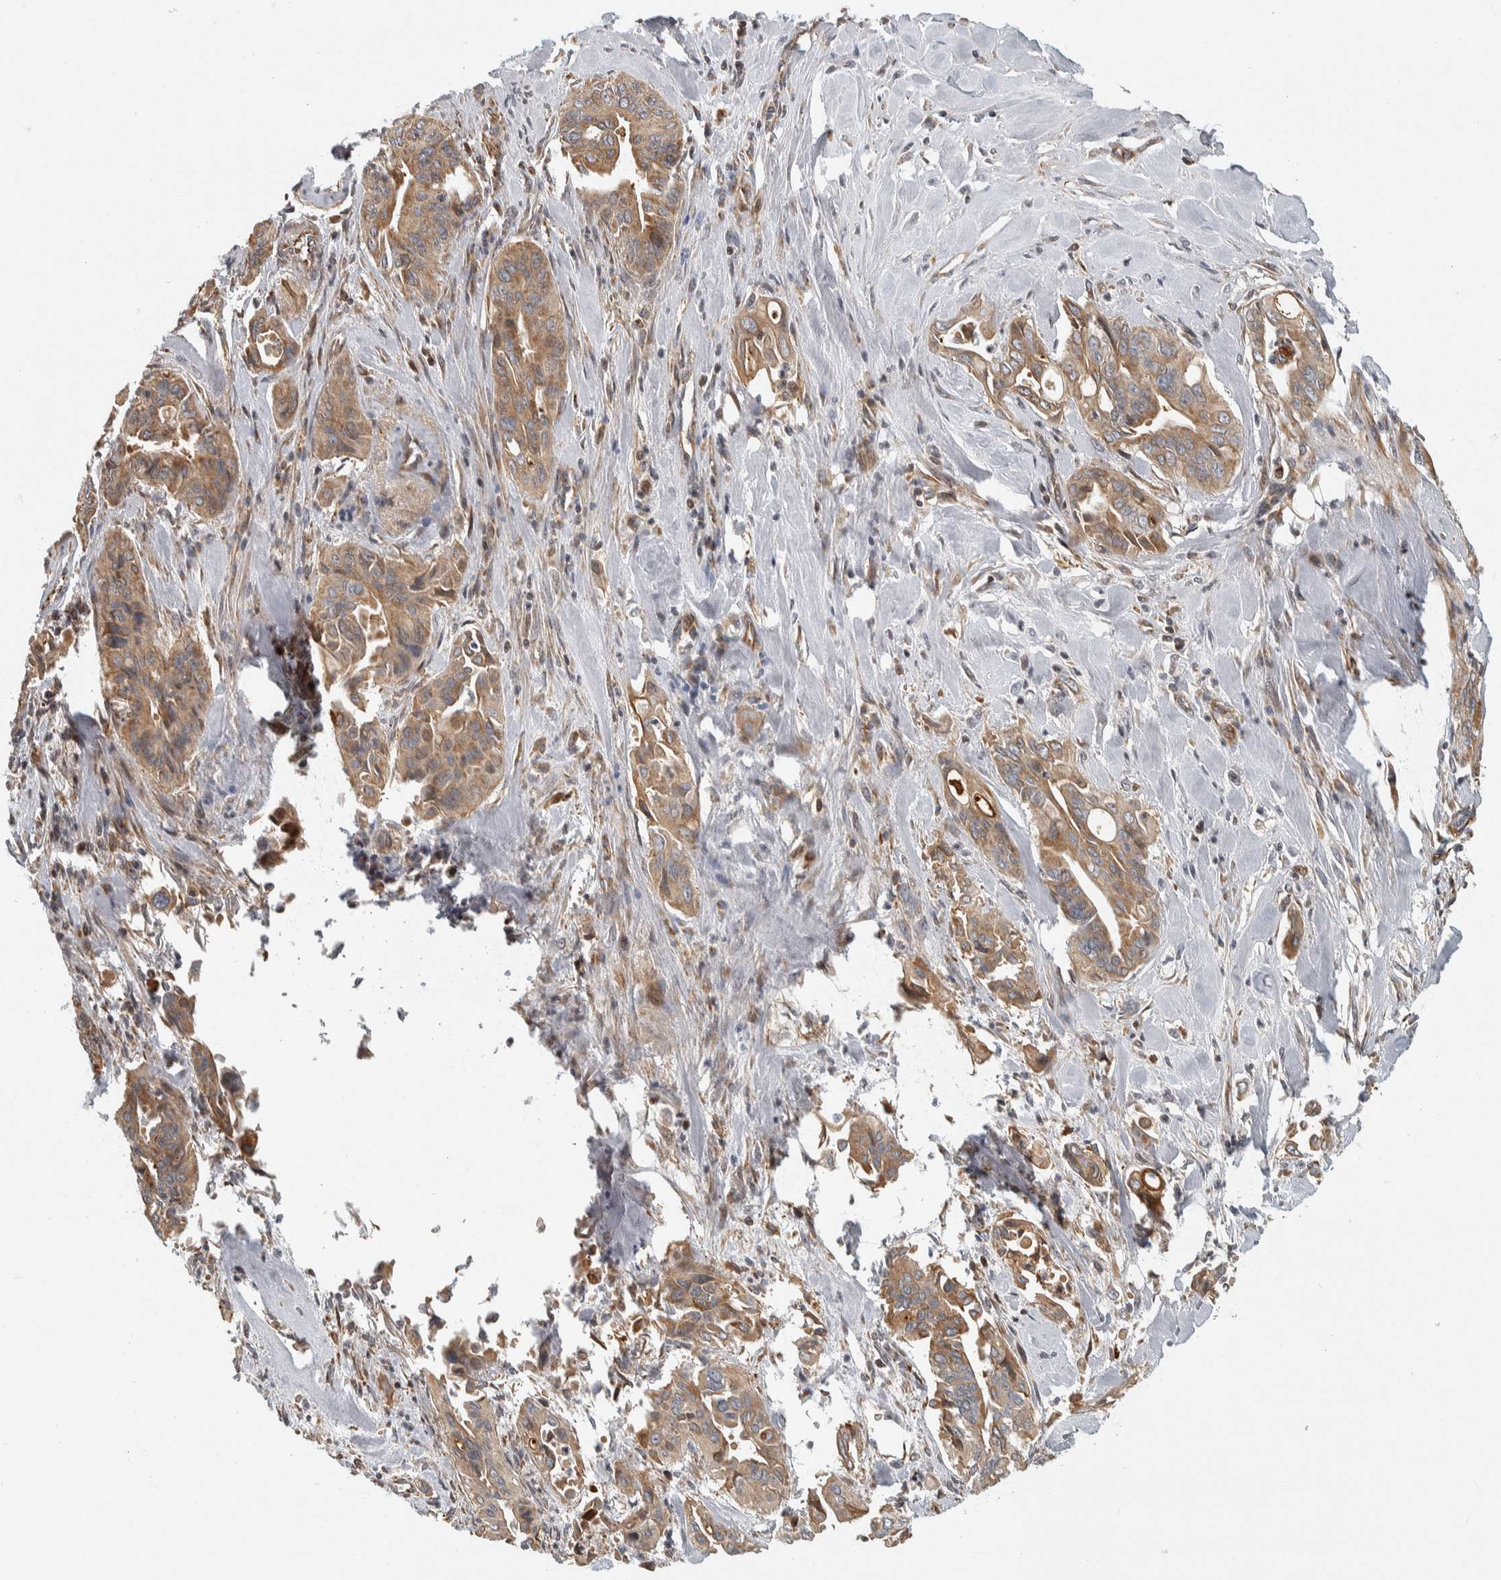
{"staining": {"intensity": "moderate", "quantity": ">75%", "location": "cytoplasmic/membranous"}, "tissue": "pancreatic cancer", "cell_type": "Tumor cells", "image_type": "cancer", "snomed": [{"axis": "morphology", "description": "Adenocarcinoma, NOS"}, {"axis": "topography", "description": "Pancreas"}], "caption": "Pancreatic cancer stained for a protein (brown) shows moderate cytoplasmic/membranous positive expression in about >75% of tumor cells.", "gene": "AFP", "patient": {"sex": "male", "age": 77}}